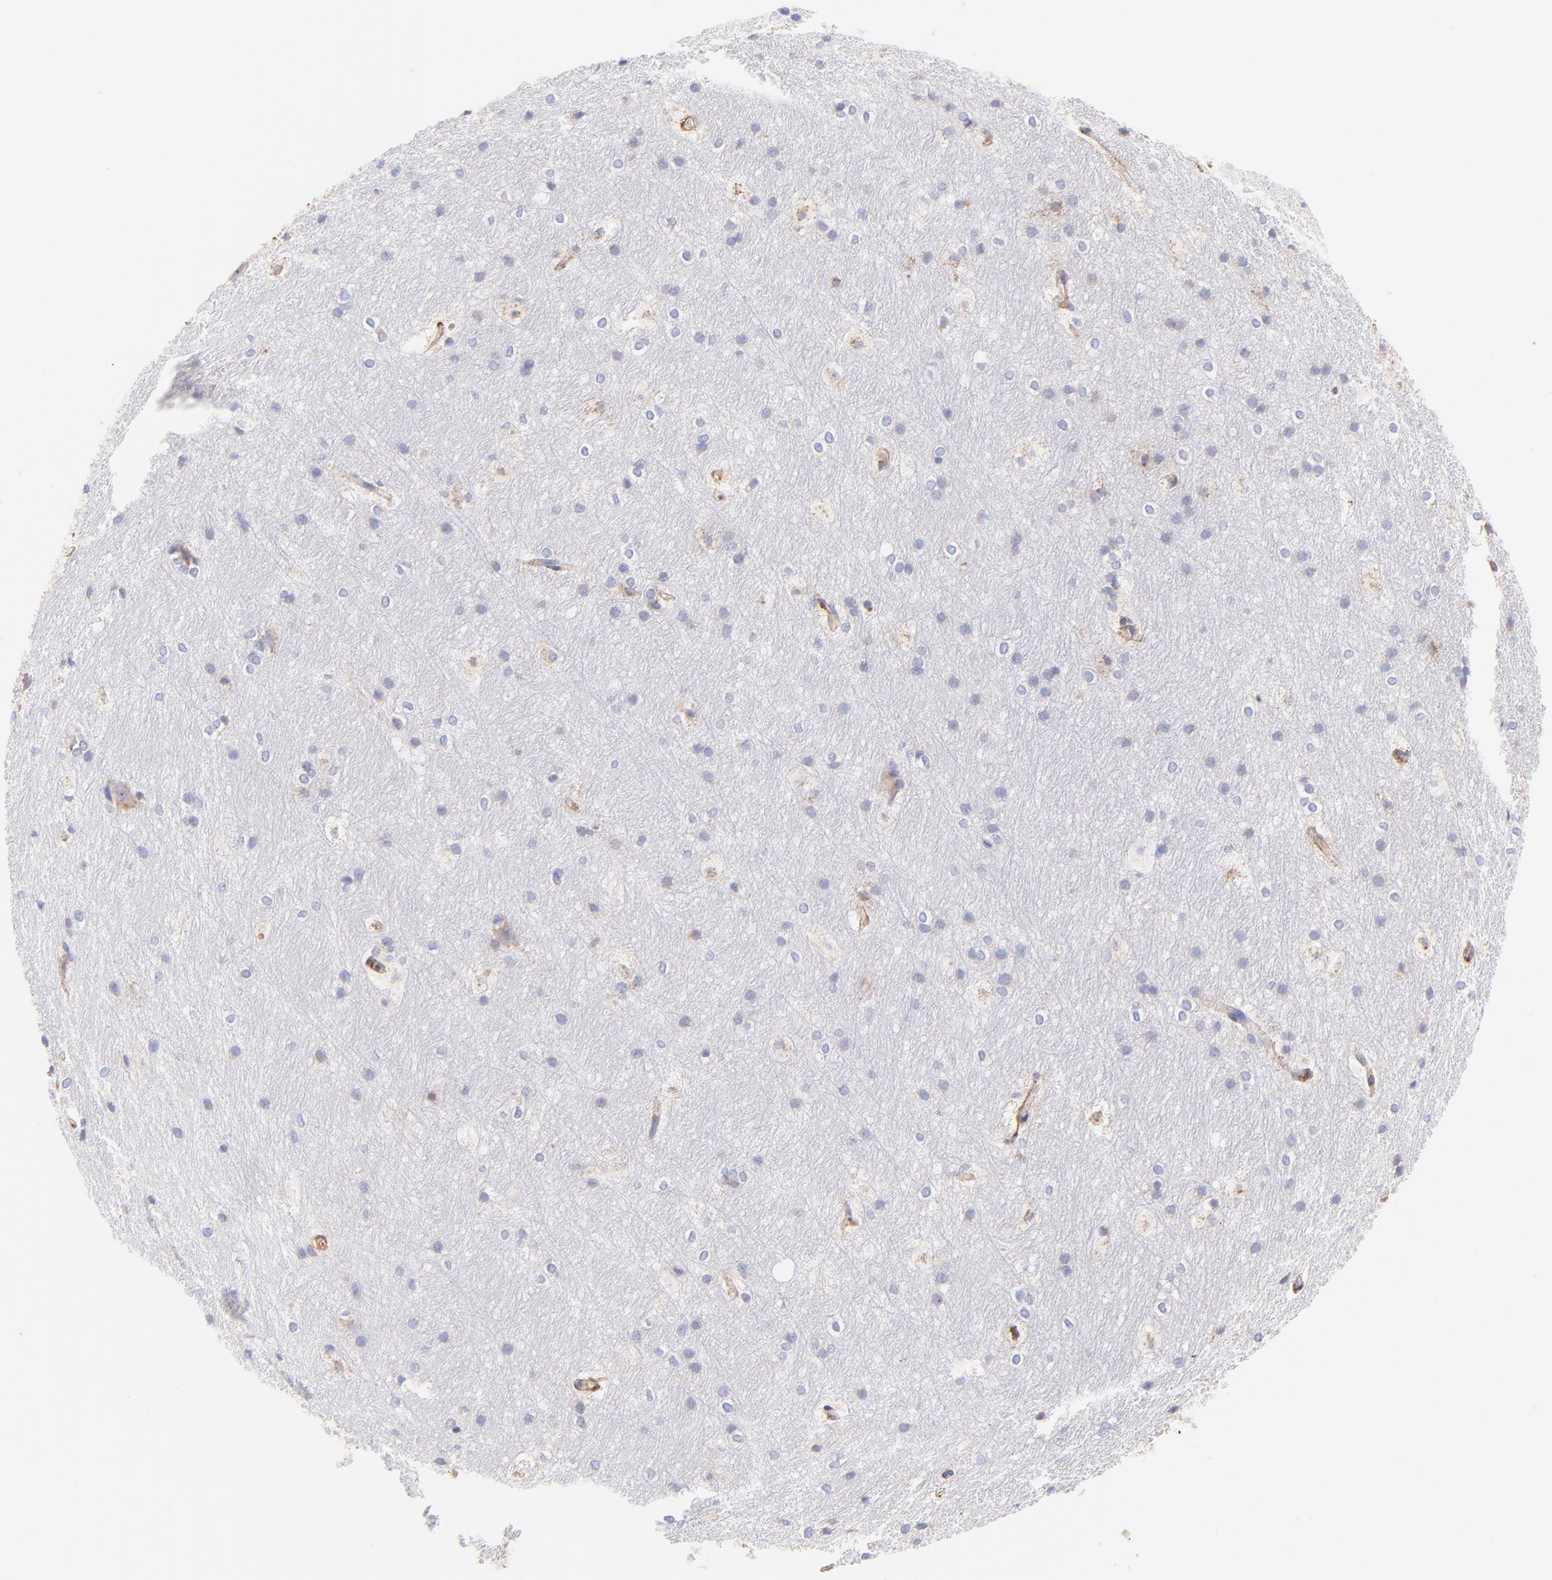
{"staining": {"intensity": "negative", "quantity": "none", "location": "none"}, "tissue": "hippocampus", "cell_type": "Glial cells", "image_type": "normal", "snomed": [{"axis": "morphology", "description": "Normal tissue, NOS"}, {"axis": "topography", "description": "Hippocampus"}], "caption": "Immunohistochemistry (IHC) photomicrograph of normal hippocampus stained for a protein (brown), which shows no positivity in glial cells. (DAB immunohistochemistry visualized using brightfield microscopy, high magnification).", "gene": "BGN", "patient": {"sex": "female", "age": 19}}